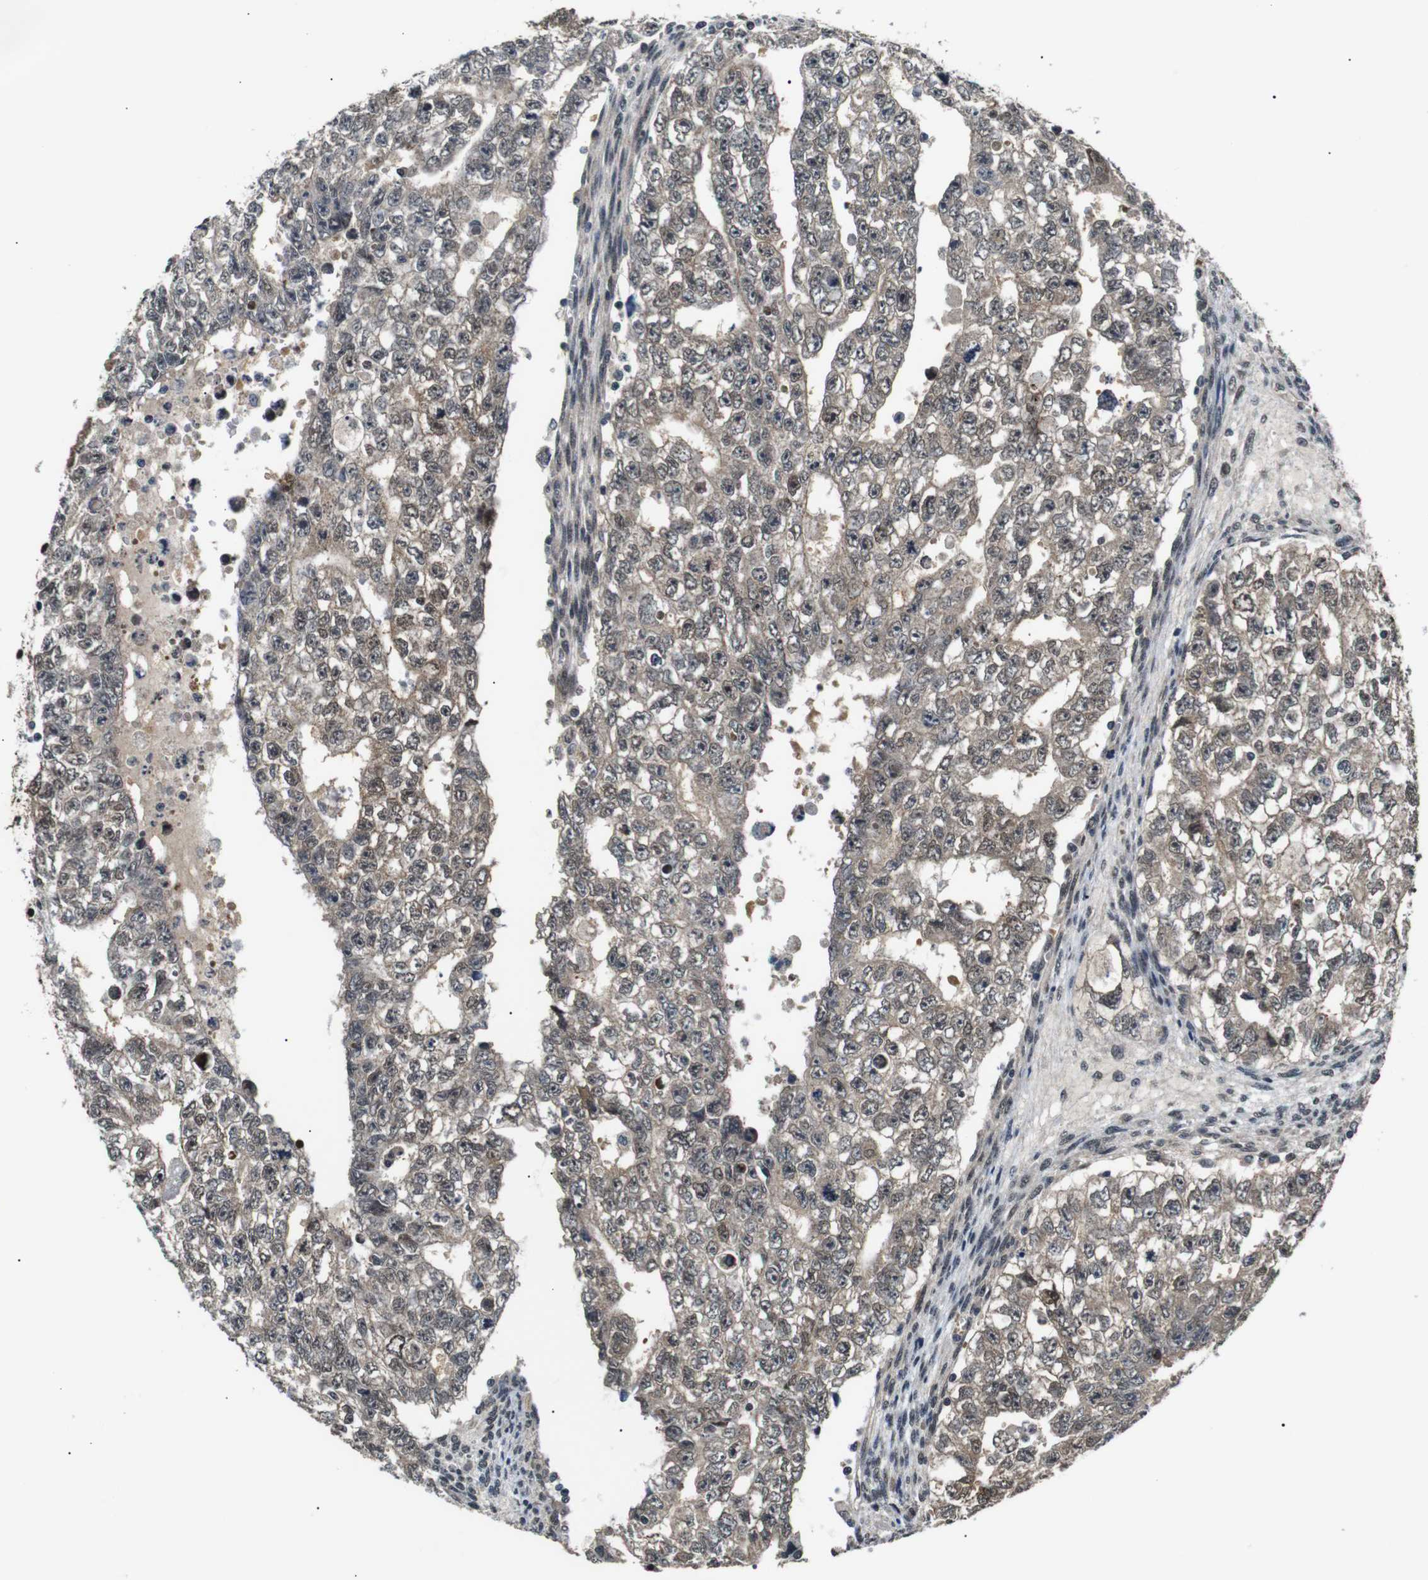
{"staining": {"intensity": "weak", "quantity": ">75%", "location": "cytoplasmic/membranous,nuclear"}, "tissue": "testis cancer", "cell_type": "Tumor cells", "image_type": "cancer", "snomed": [{"axis": "morphology", "description": "Seminoma, NOS"}, {"axis": "morphology", "description": "Carcinoma, Embryonal, NOS"}, {"axis": "topography", "description": "Testis"}], "caption": "Testis seminoma was stained to show a protein in brown. There is low levels of weak cytoplasmic/membranous and nuclear positivity in approximately >75% of tumor cells. The staining was performed using DAB (3,3'-diaminobenzidine), with brown indicating positive protein expression. Nuclei are stained blue with hematoxylin.", "gene": "SKP1", "patient": {"sex": "male", "age": 38}}